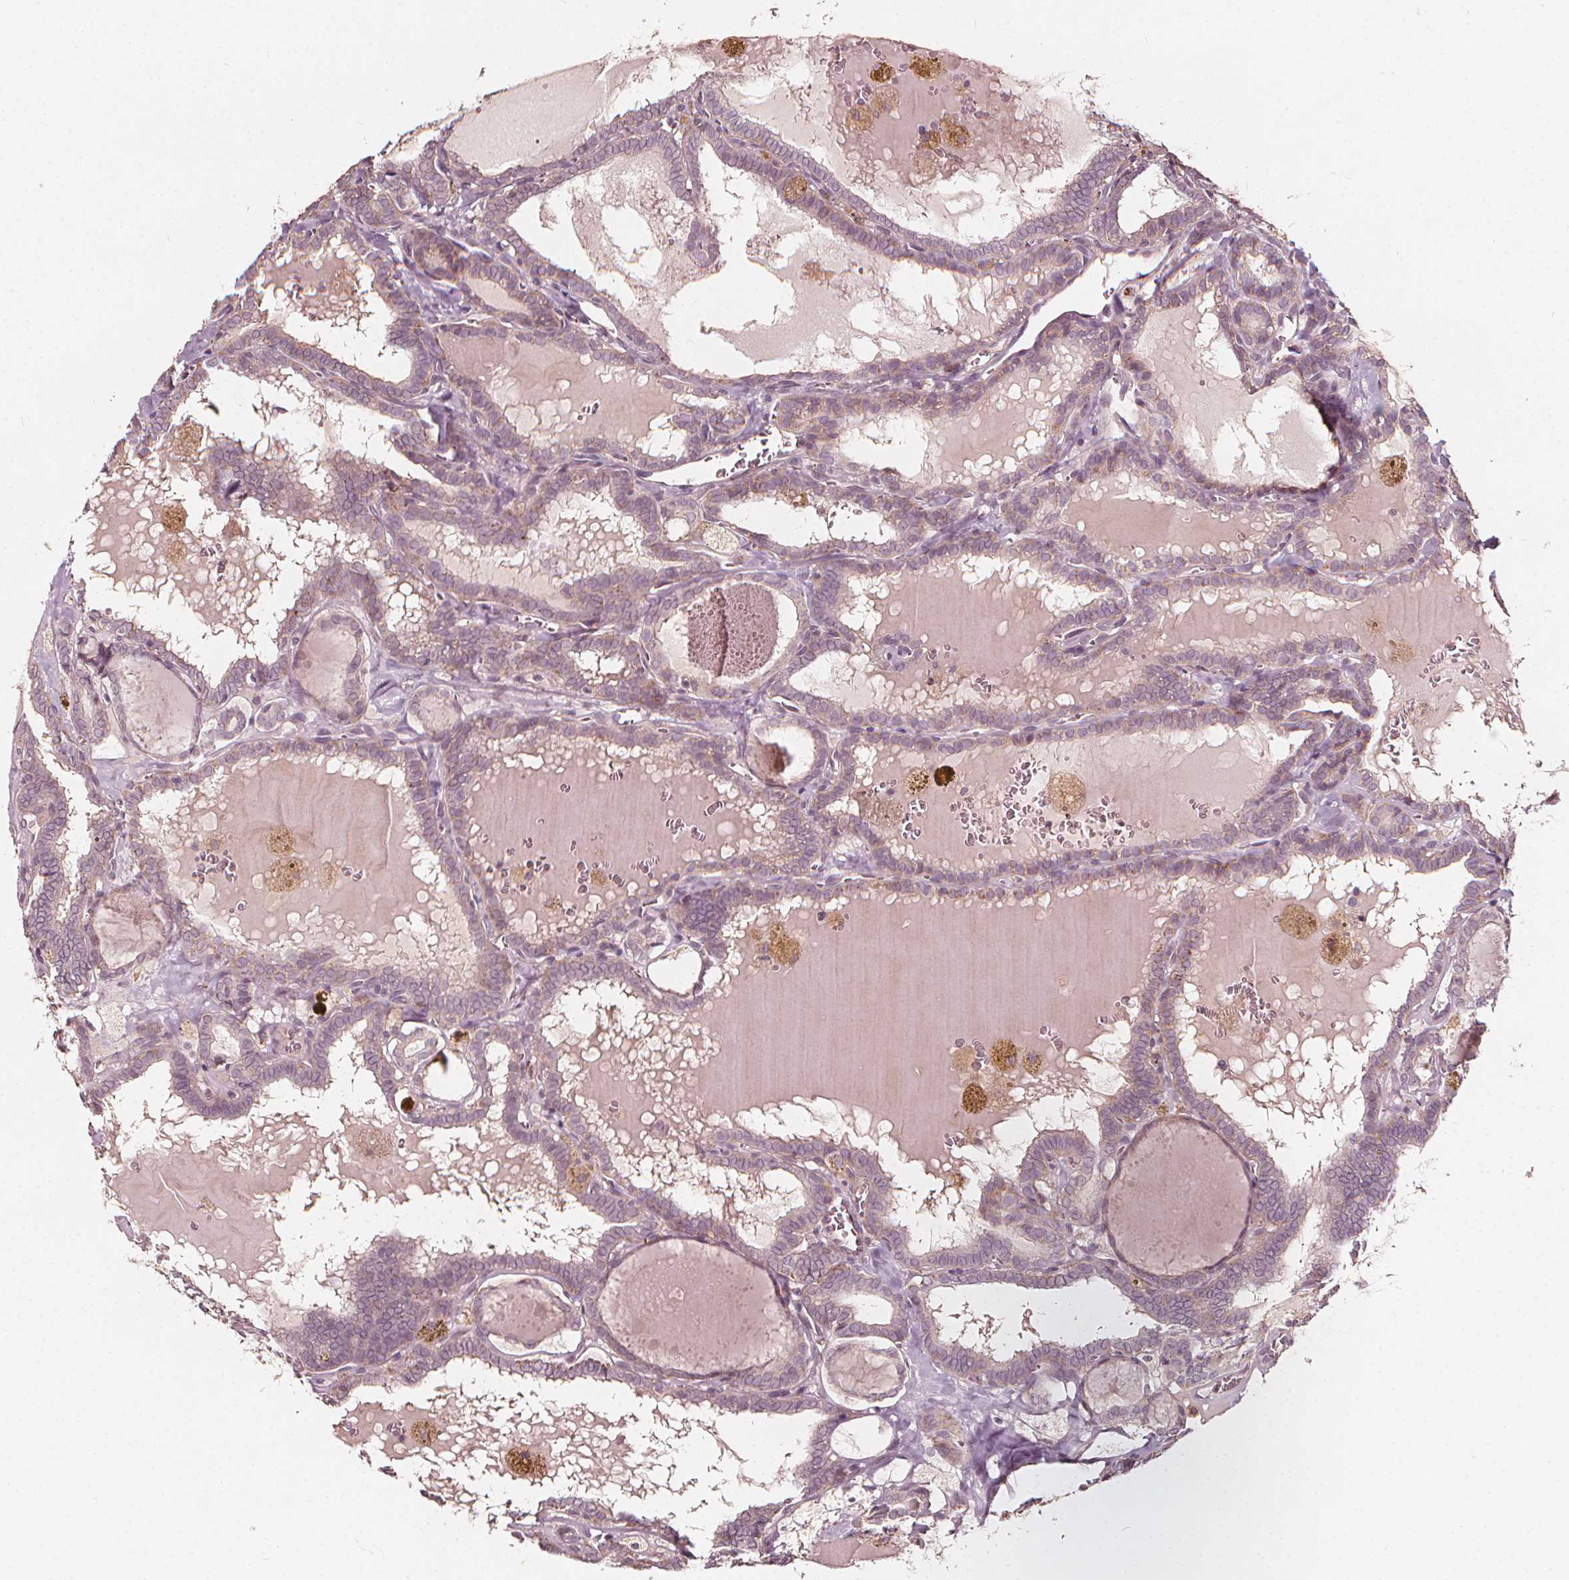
{"staining": {"intensity": "weak", "quantity": "<25%", "location": "cytoplasmic/membranous"}, "tissue": "thyroid cancer", "cell_type": "Tumor cells", "image_type": "cancer", "snomed": [{"axis": "morphology", "description": "Papillary adenocarcinoma, NOS"}, {"axis": "topography", "description": "Thyroid gland"}], "caption": "Tumor cells show no significant protein expression in papillary adenocarcinoma (thyroid).", "gene": "NPC1L1", "patient": {"sex": "female", "age": 39}}